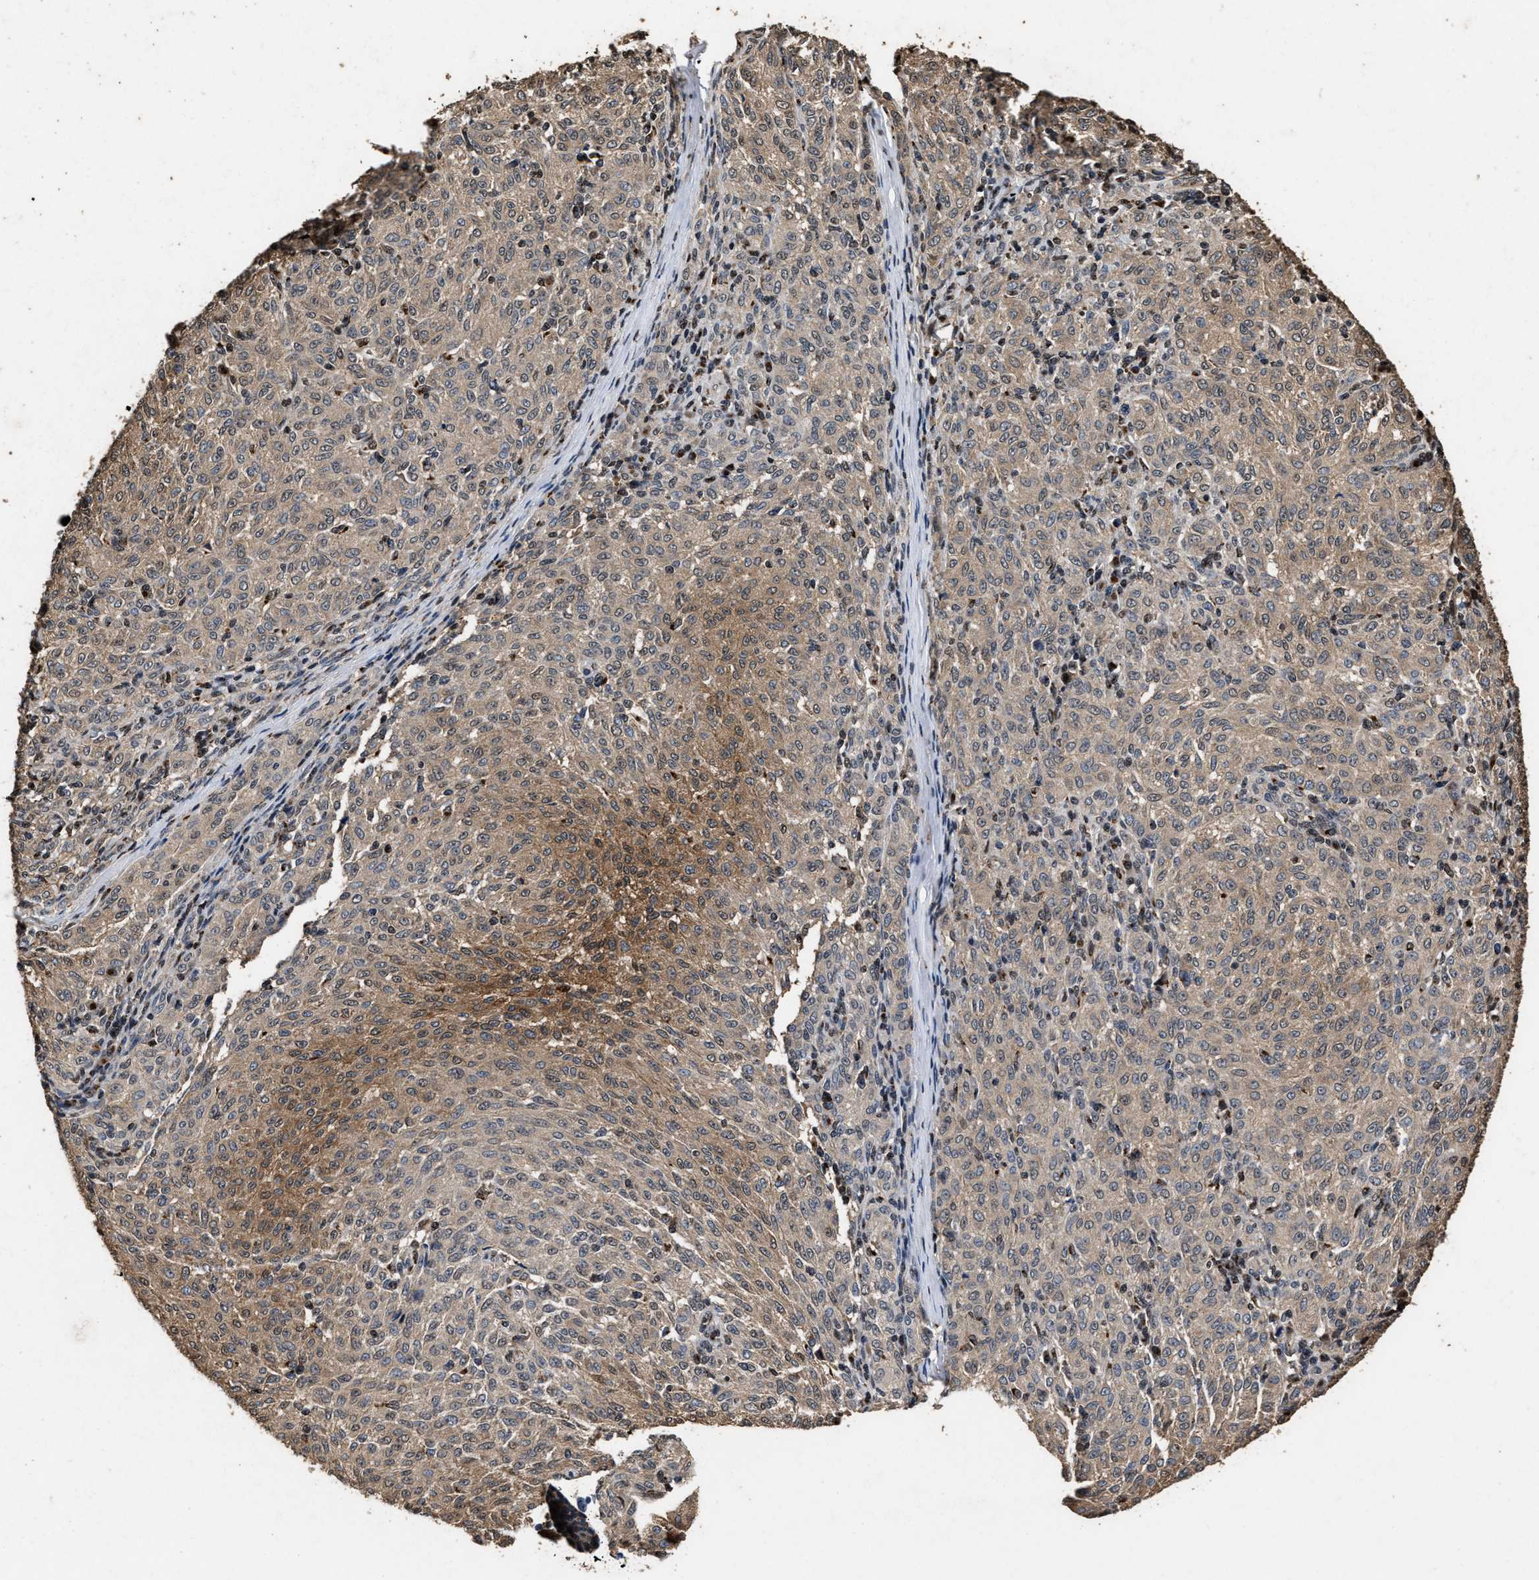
{"staining": {"intensity": "weak", "quantity": ">75%", "location": "cytoplasmic/membranous,nuclear"}, "tissue": "melanoma", "cell_type": "Tumor cells", "image_type": "cancer", "snomed": [{"axis": "morphology", "description": "Malignant melanoma, NOS"}, {"axis": "topography", "description": "Skin"}], "caption": "A histopathology image of human malignant melanoma stained for a protein shows weak cytoplasmic/membranous and nuclear brown staining in tumor cells.", "gene": "TPST2", "patient": {"sex": "female", "age": 72}}